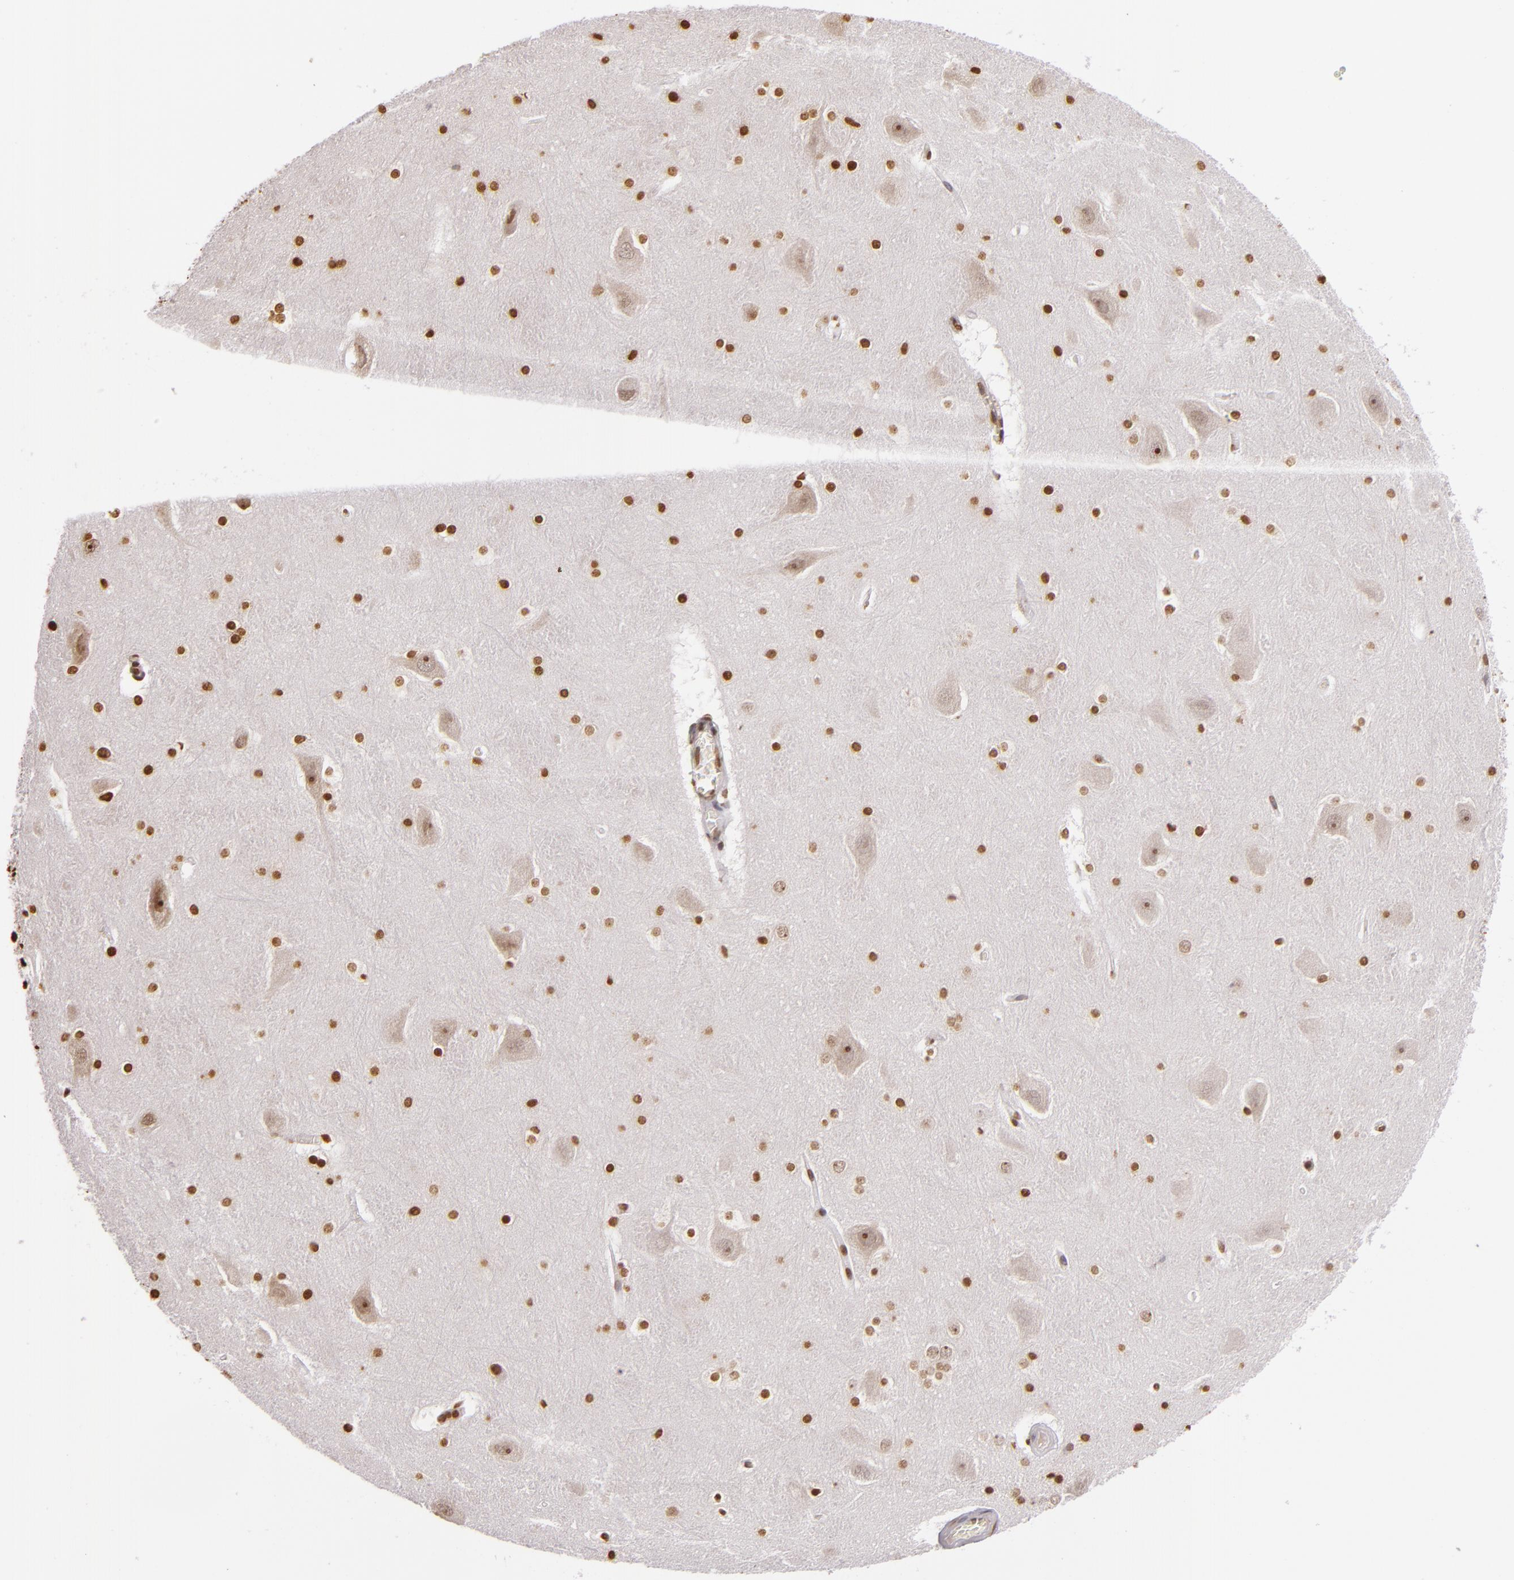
{"staining": {"intensity": "moderate", "quantity": ">75%", "location": "nuclear"}, "tissue": "hippocampus", "cell_type": "Glial cells", "image_type": "normal", "snomed": [{"axis": "morphology", "description": "Normal tissue, NOS"}, {"axis": "topography", "description": "Hippocampus"}], "caption": "Human hippocampus stained with a brown dye reveals moderate nuclear positive staining in approximately >75% of glial cells.", "gene": "THRB", "patient": {"sex": "male", "age": 45}}